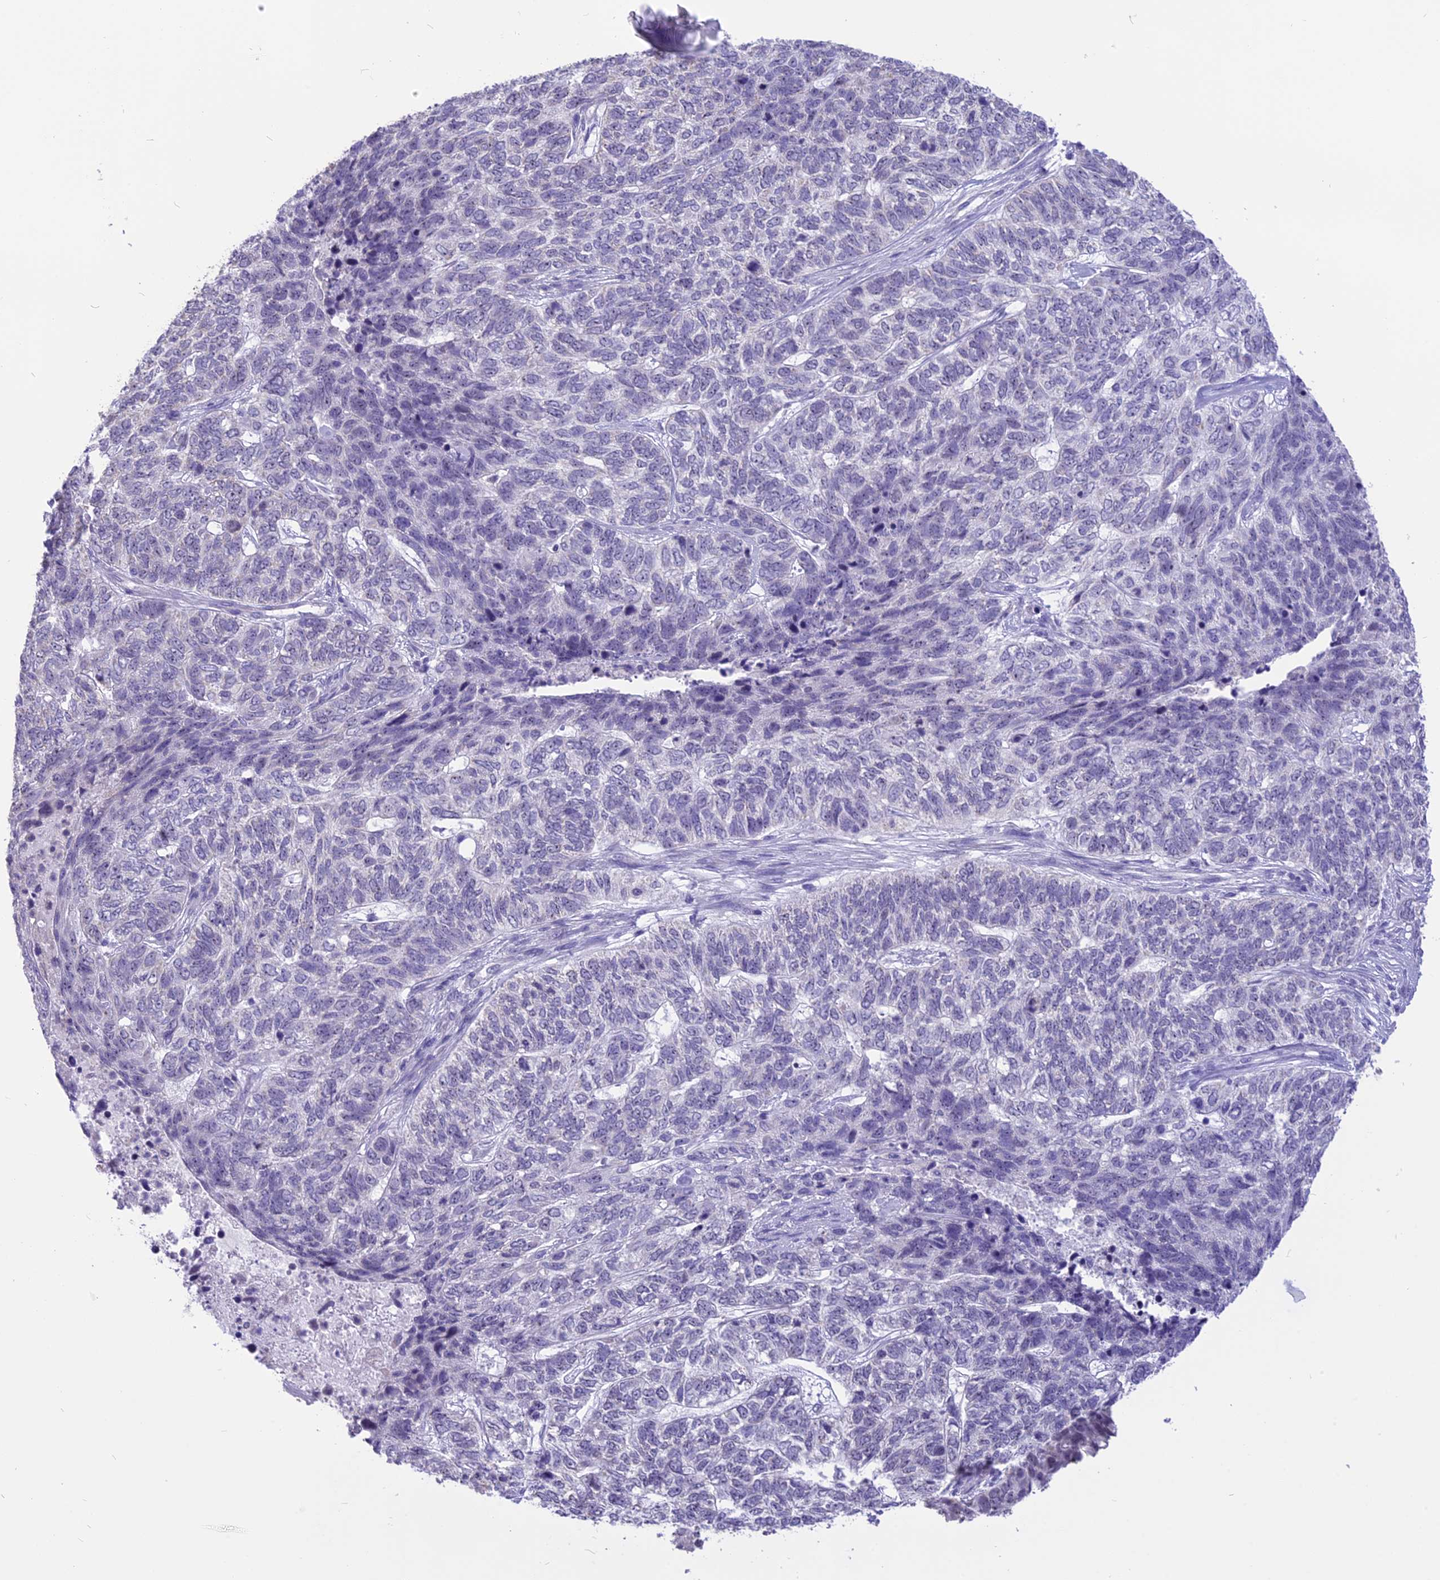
{"staining": {"intensity": "negative", "quantity": "none", "location": "none"}, "tissue": "skin cancer", "cell_type": "Tumor cells", "image_type": "cancer", "snomed": [{"axis": "morphology", "description": "Basal cell carcinoma"}, {"axis": "topography", "description": "Skin"}], "caption": "Protein analysis of basal cell carcinoma (skin) exhibits no significant positivity in tumor cells.", "gene": "CMSS1", "patient": {"sex": "female", "age": 65}}